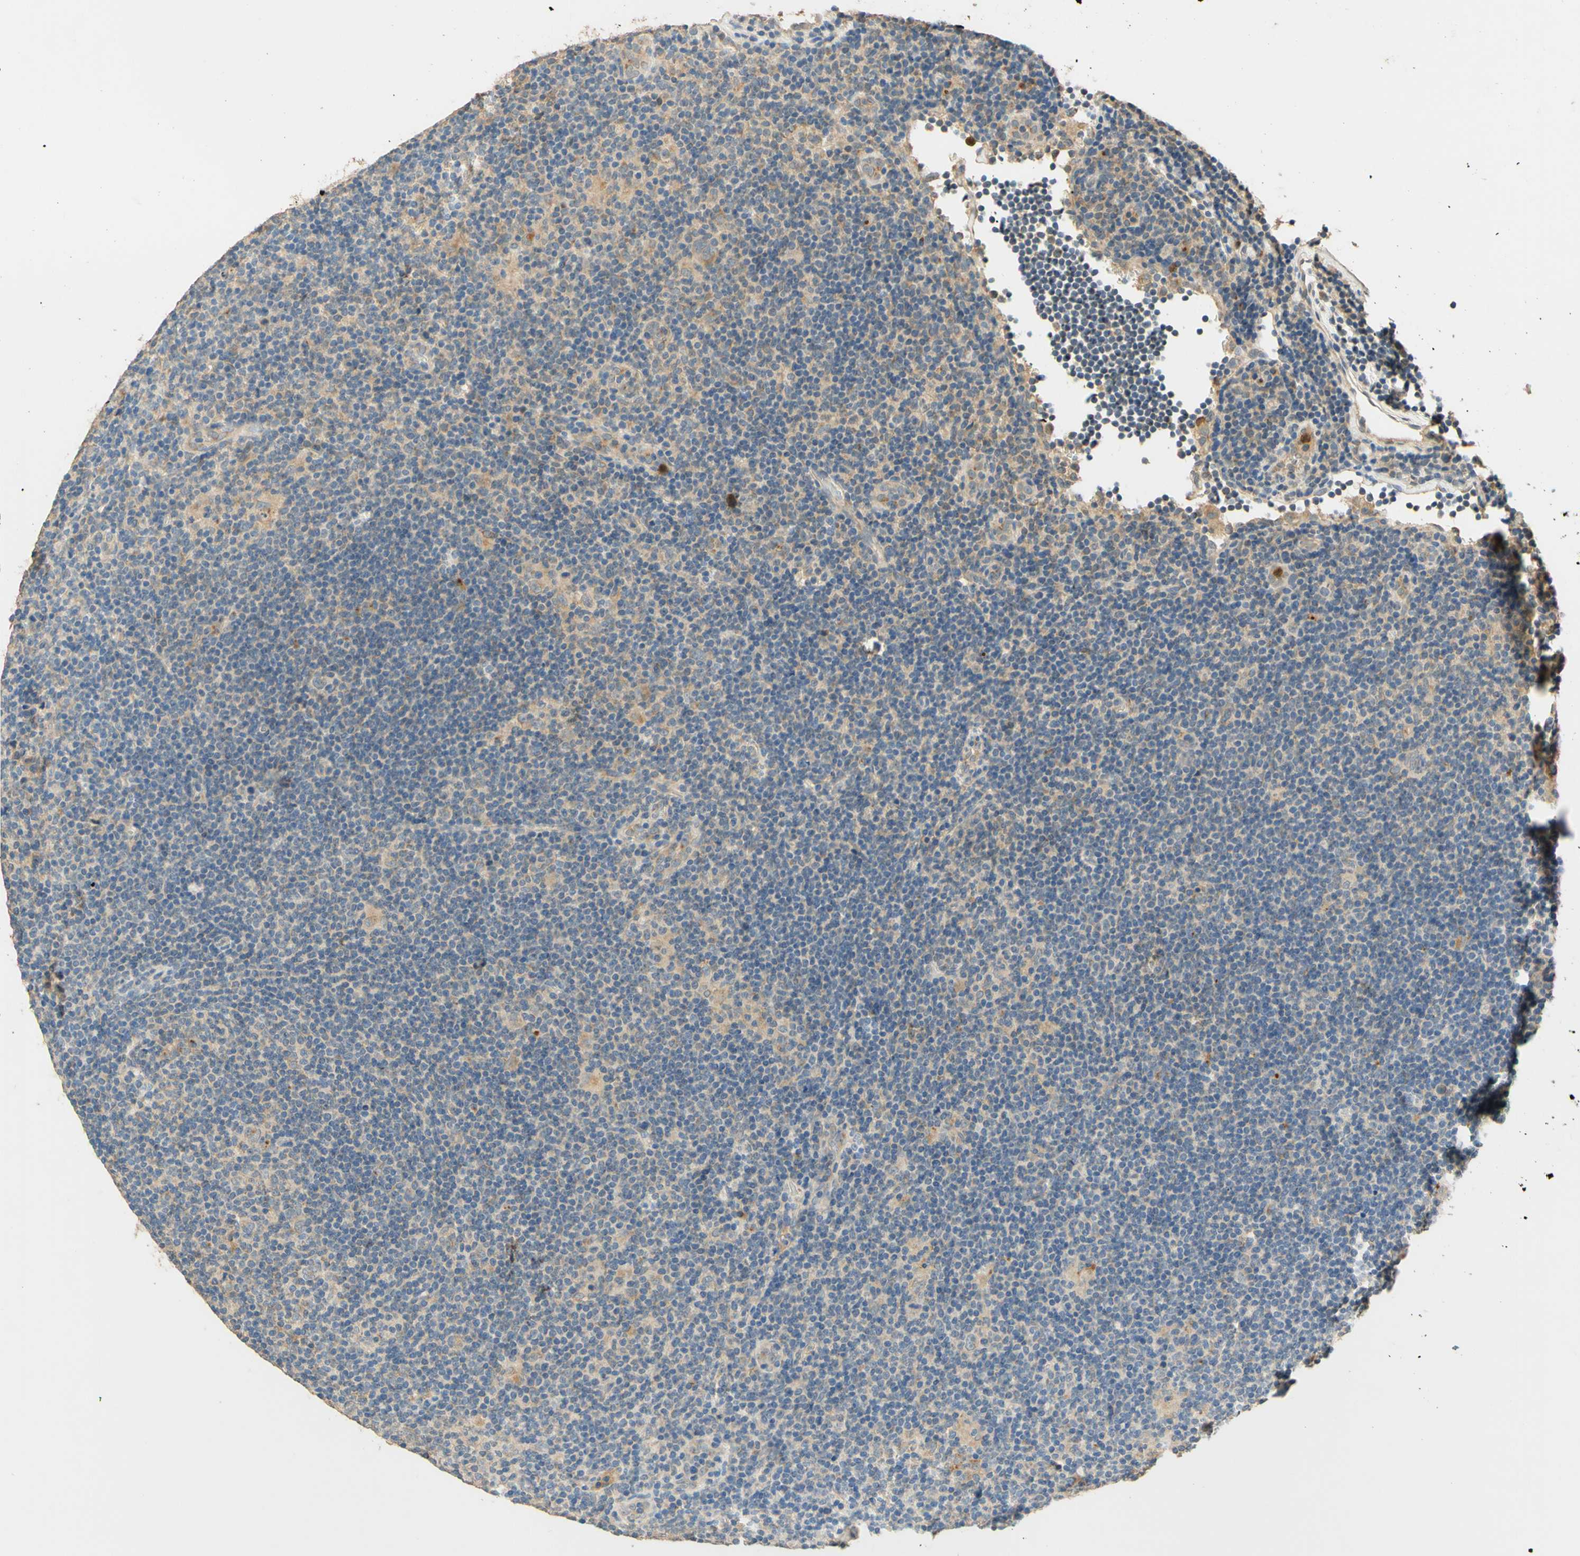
{"staining": {"intensity": "weak", "quantity": ">75%", "location": "cytoplasmic/membranous"}, "tissue": "lymphoma", "cell_type": "Tumor cells", "image_type": "cancer", "snomed": [{"axis": "morphology", "description": "Hodgkin's disease, NOS"}, {"axis": "topography", "description": "Lymph node"}], "caption": "Protein expression by immunohistochemistry (IHC) shows weak cytoplasmic/membranous staining in approximately >75% of tumor cells in Hodgkin's disease.", "gene": "ENTREP2", "patient": {"sex": "female", "age": 57}}